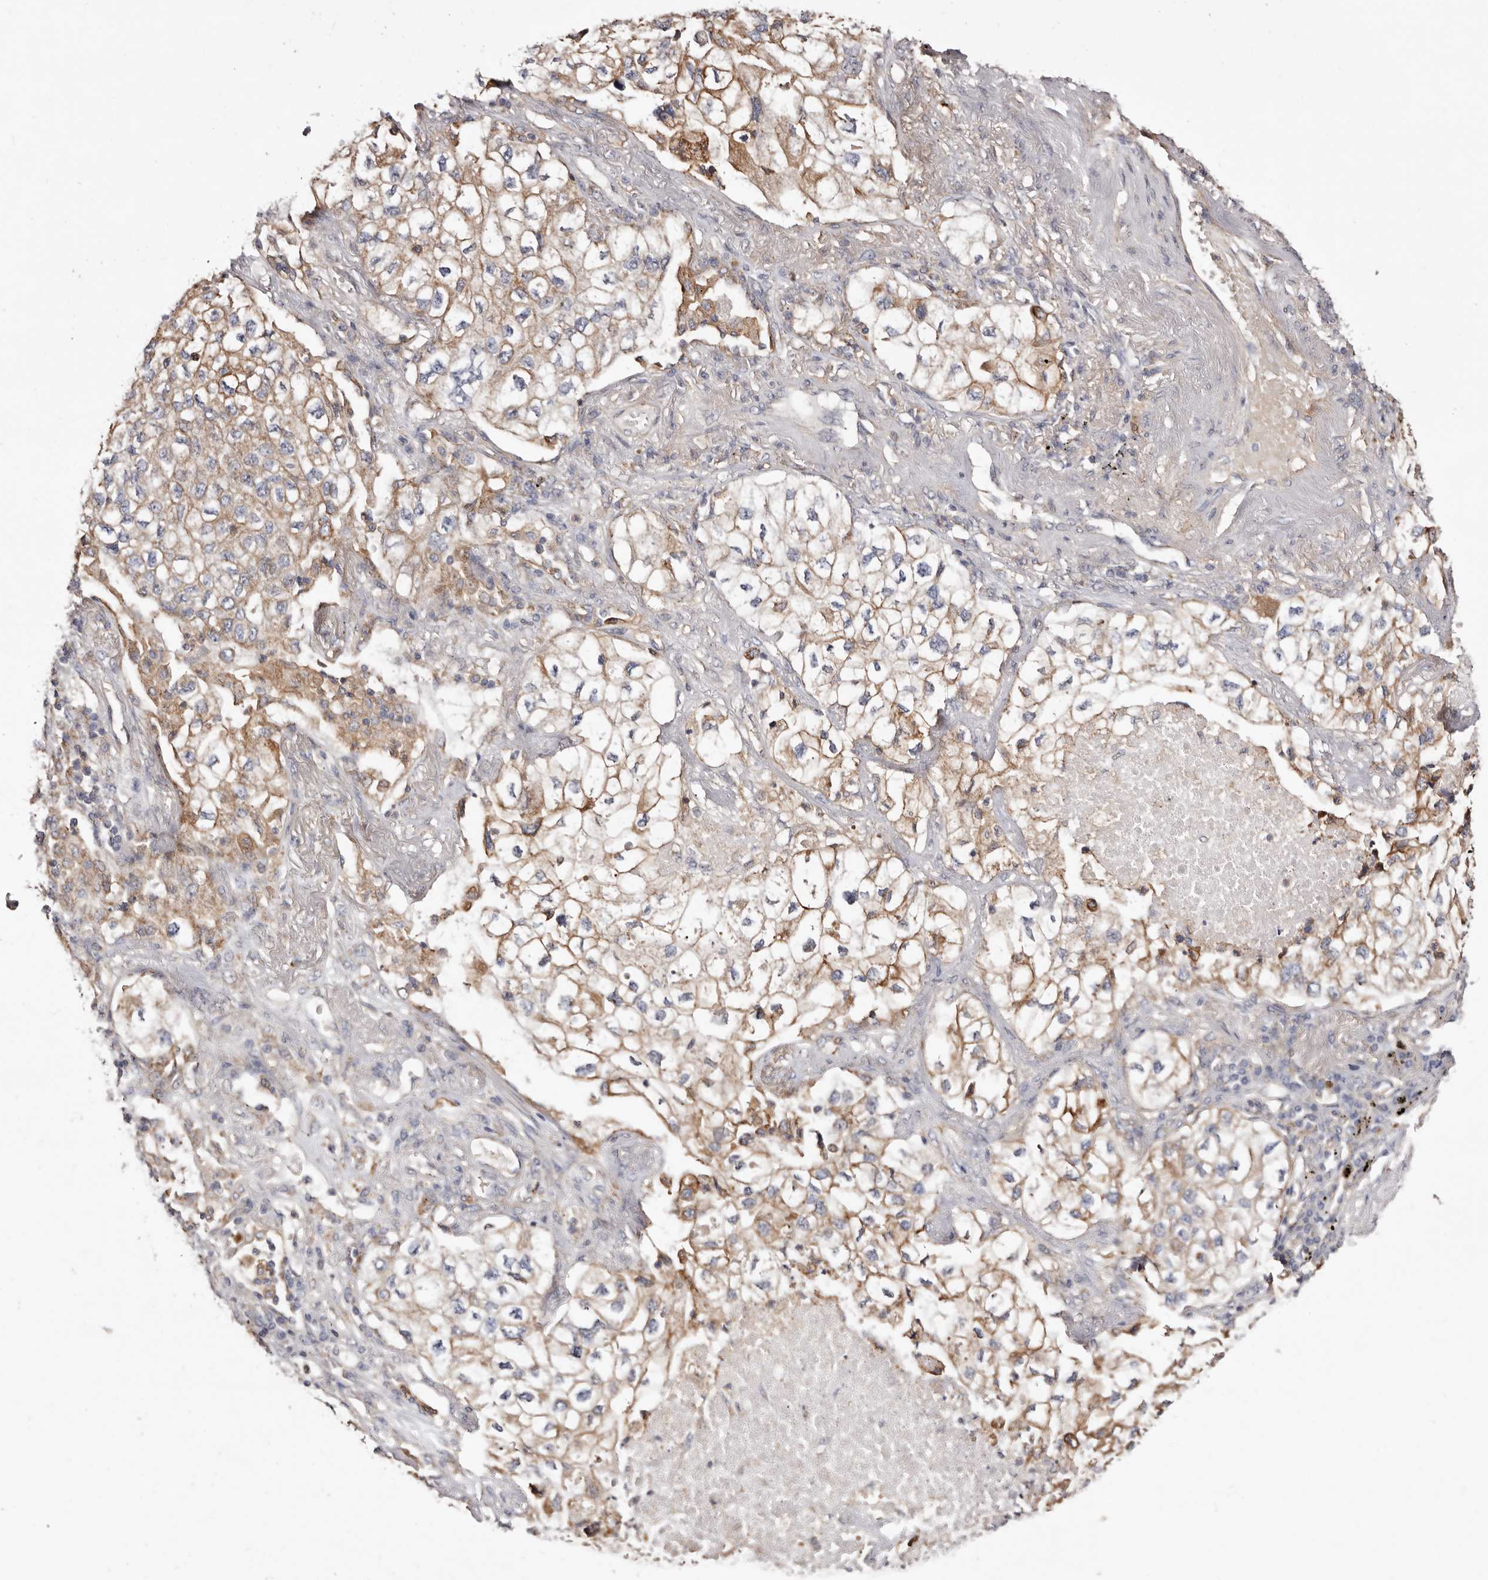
{"staining": {"intensity": "weak", "quantity": ">75%", "location": "cytoplasmic/membranous"}, "tissue": "lung cancer", "cell_type": "Tumor cells", "image_type": "cancer", "snomed": [{"axis": "morphology", "description": "Adenocarcinoma, NOS"}, {"axis": "topography", "description": "Lung"}], "caption": "Immunohistochemistry micrograph of lung adenocarcinoma stained for a protein (brown), which exhibits low levels of weak cytoplasmic/membranous expression in approximately >75% of tumor cells.", "gene": "LRRC25", "patient": {"sex": "male", "age": 63}}